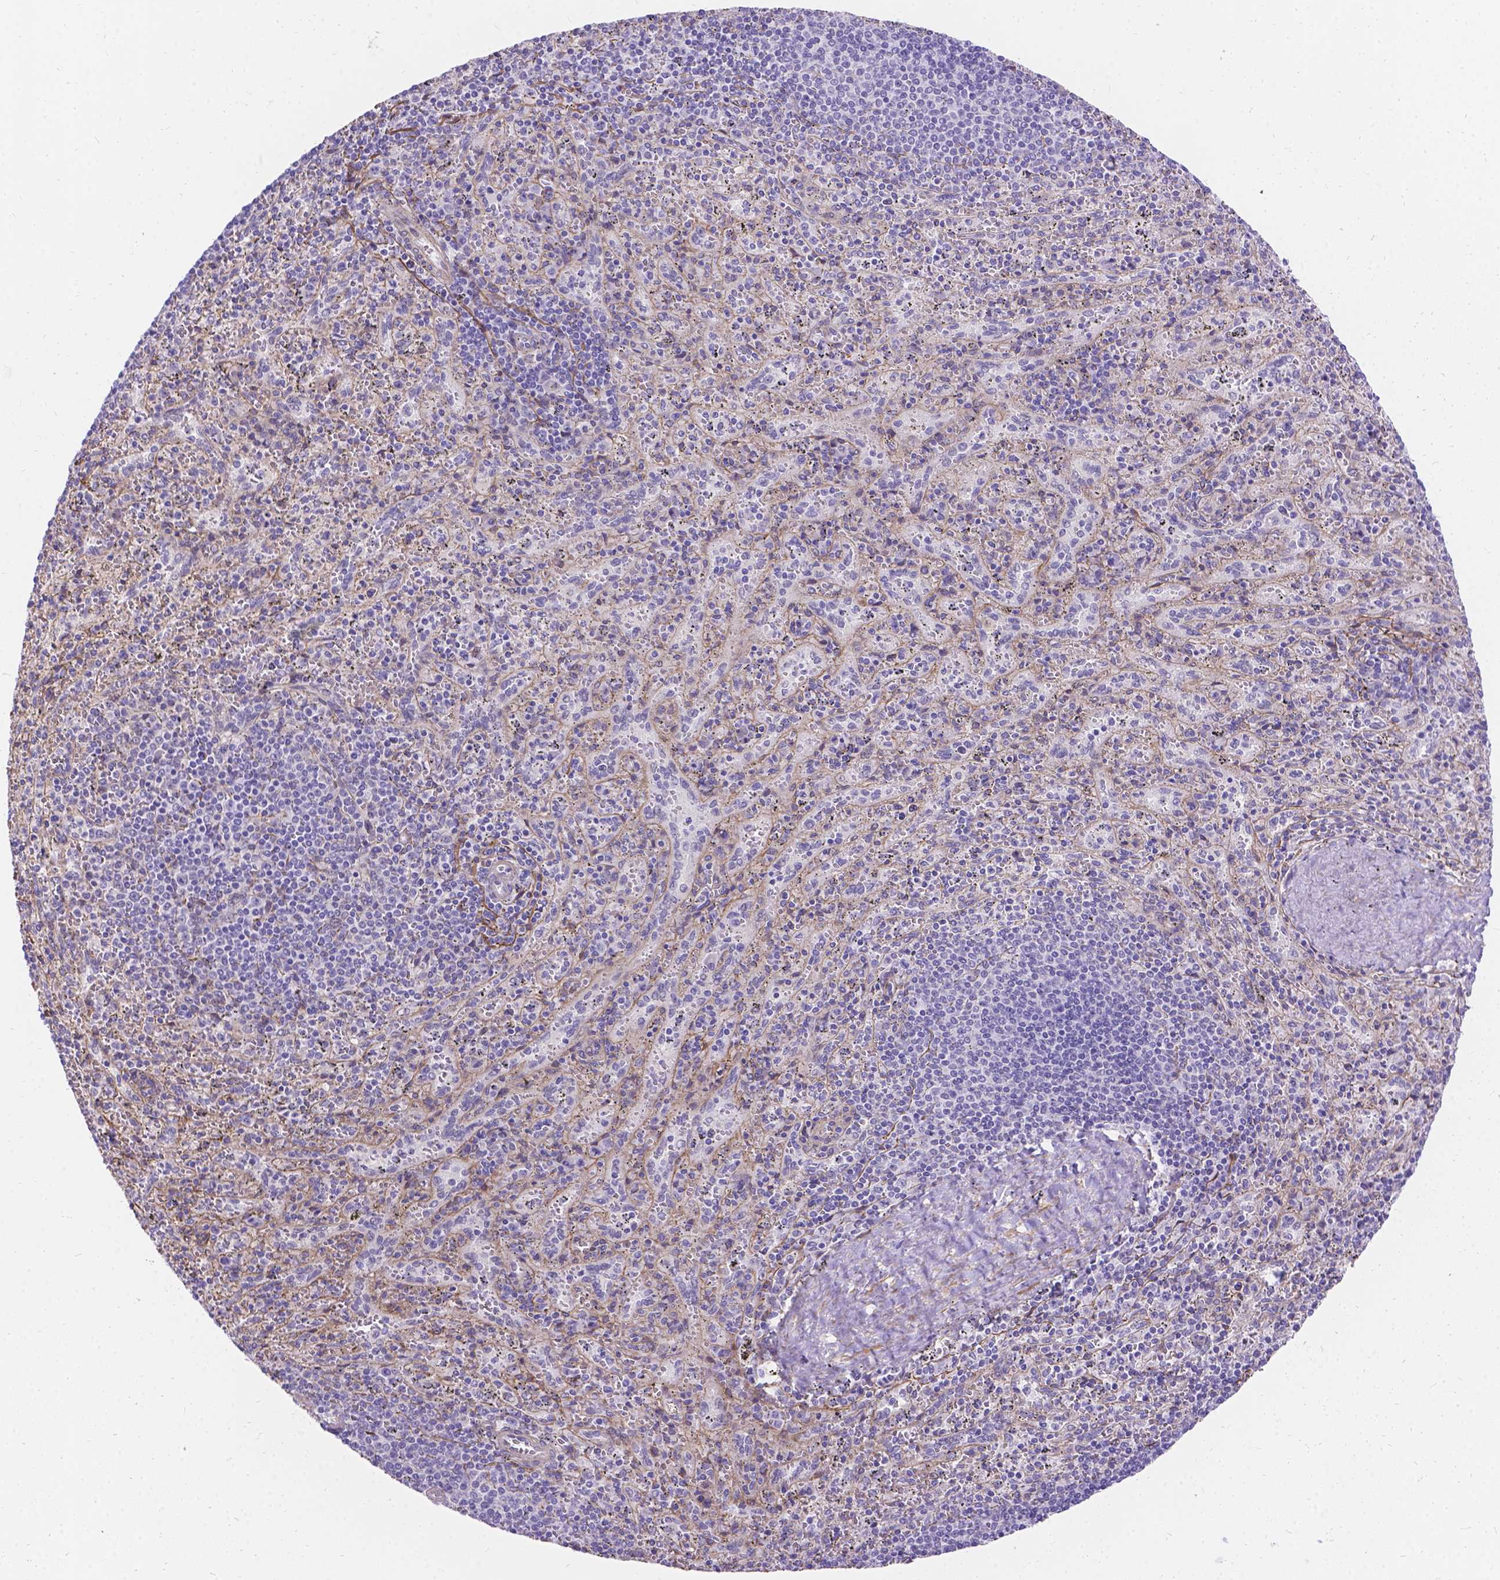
{"staining": {"intensity": "negative", "quantity": "none", "location": "none"}, "tissue": "spleen", "cell_type": "Cells in red pulp", "image_type": "normal", "snomed": [{"axis": "morphology", "description": "Normal tissue, NOS"}, {"axis": "topography", "description": "Spleen"}], "caption": "Histopathology image shows no significant protein positivity in cells in red pulp of normal spleen. Brightfield microscopy of IHC stained with DAB (brown) and hematoxylin (blue), captured at high magnification.", "gene": "PALS1", "patient": {"sex": "male", "age": 57}}